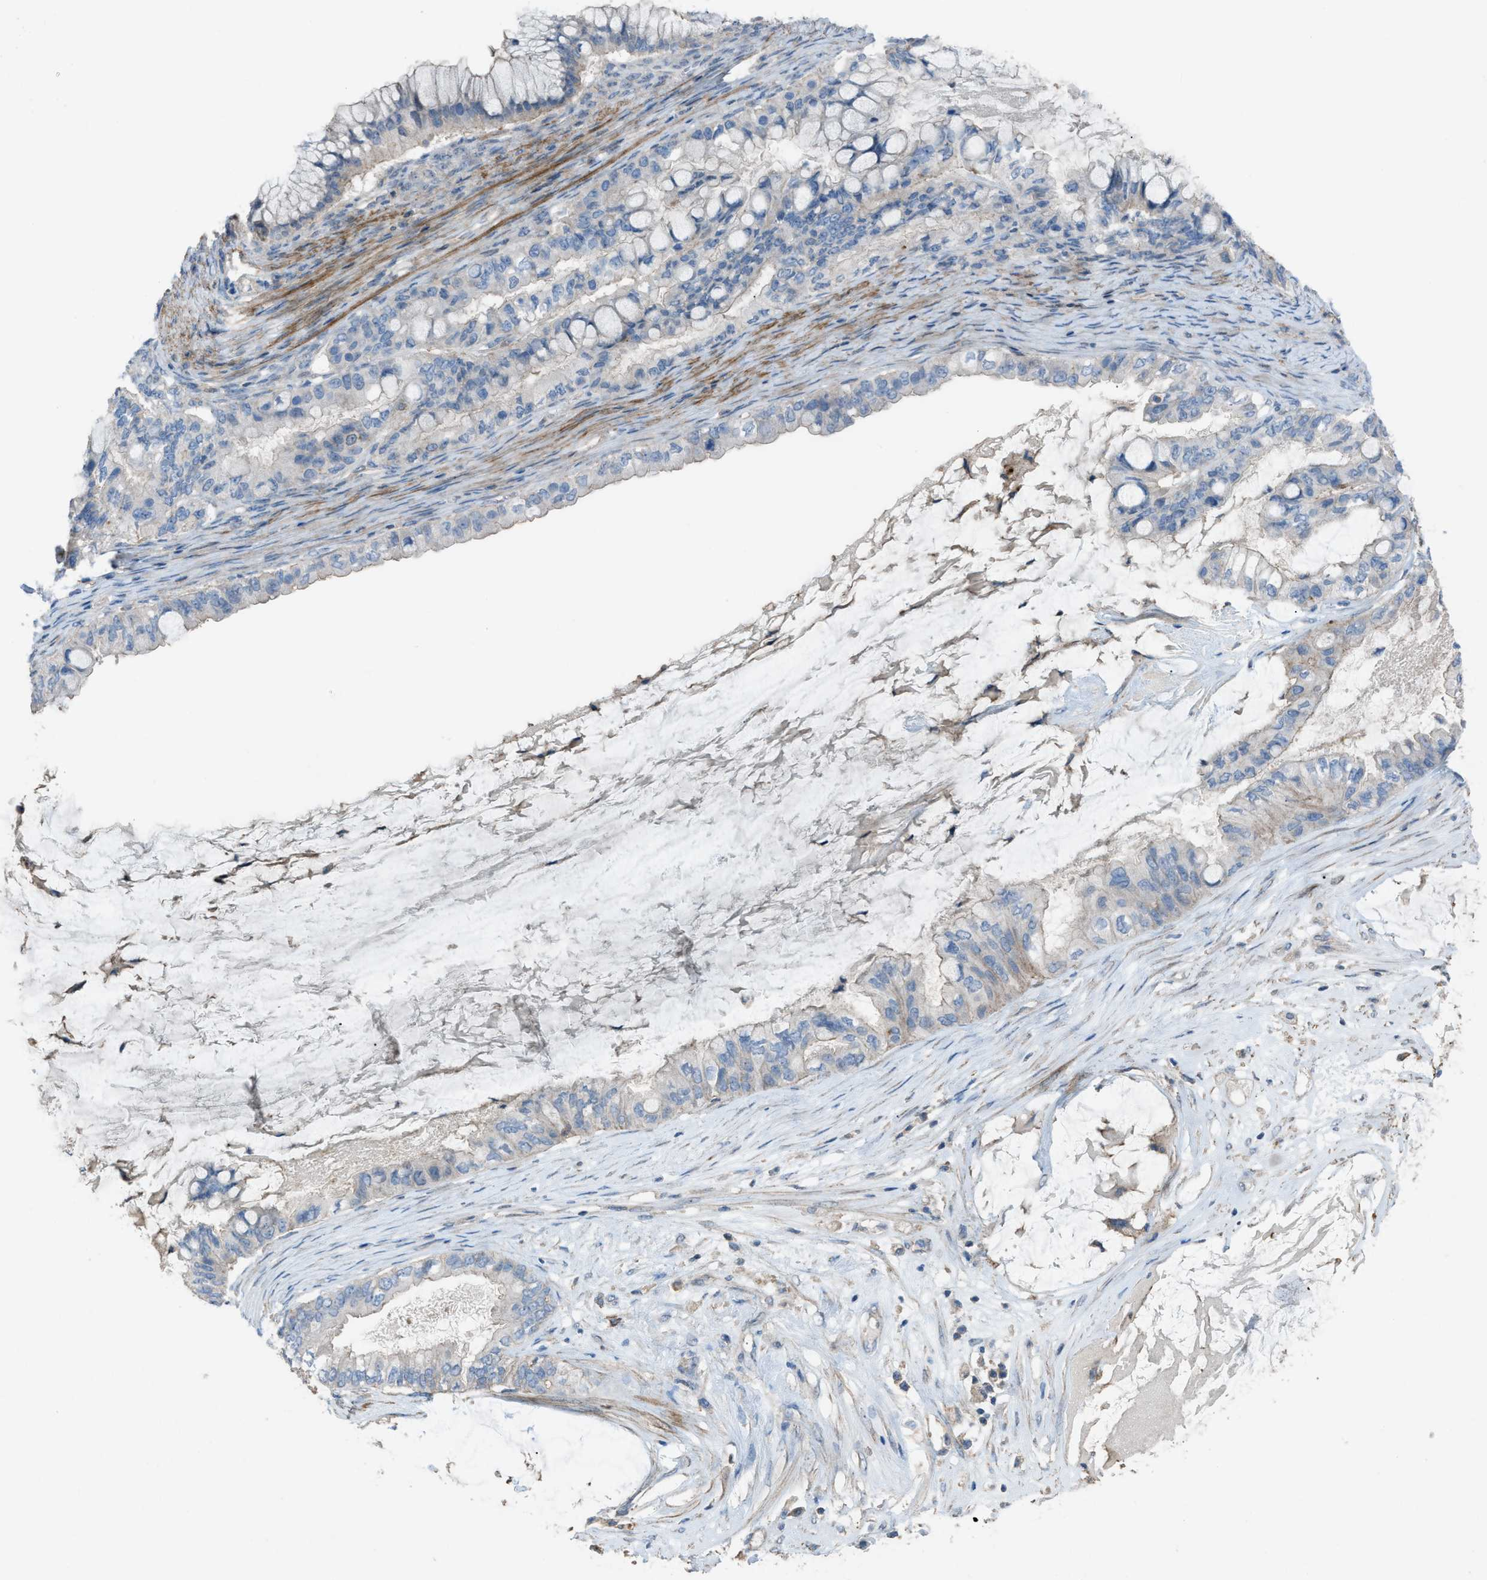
{"staining": {"intensity": "negative", "quantity": "none", "location": "none"}, "tissue": "ovarian cancer", "cell_type": "Tumor cells", "image_type": "cancer", "snomed": [{"axis": "morphology", "description": "Cystadenocarcinoma, mucinous, NOS"}, {"axis": "topography", "description": "Ovary"}], "caption": "A micrograph of human ovarian cancer is negative for staining in tumor cells.", "gene": "NCK2", "patient": {"sex": "female", "age": 80}}